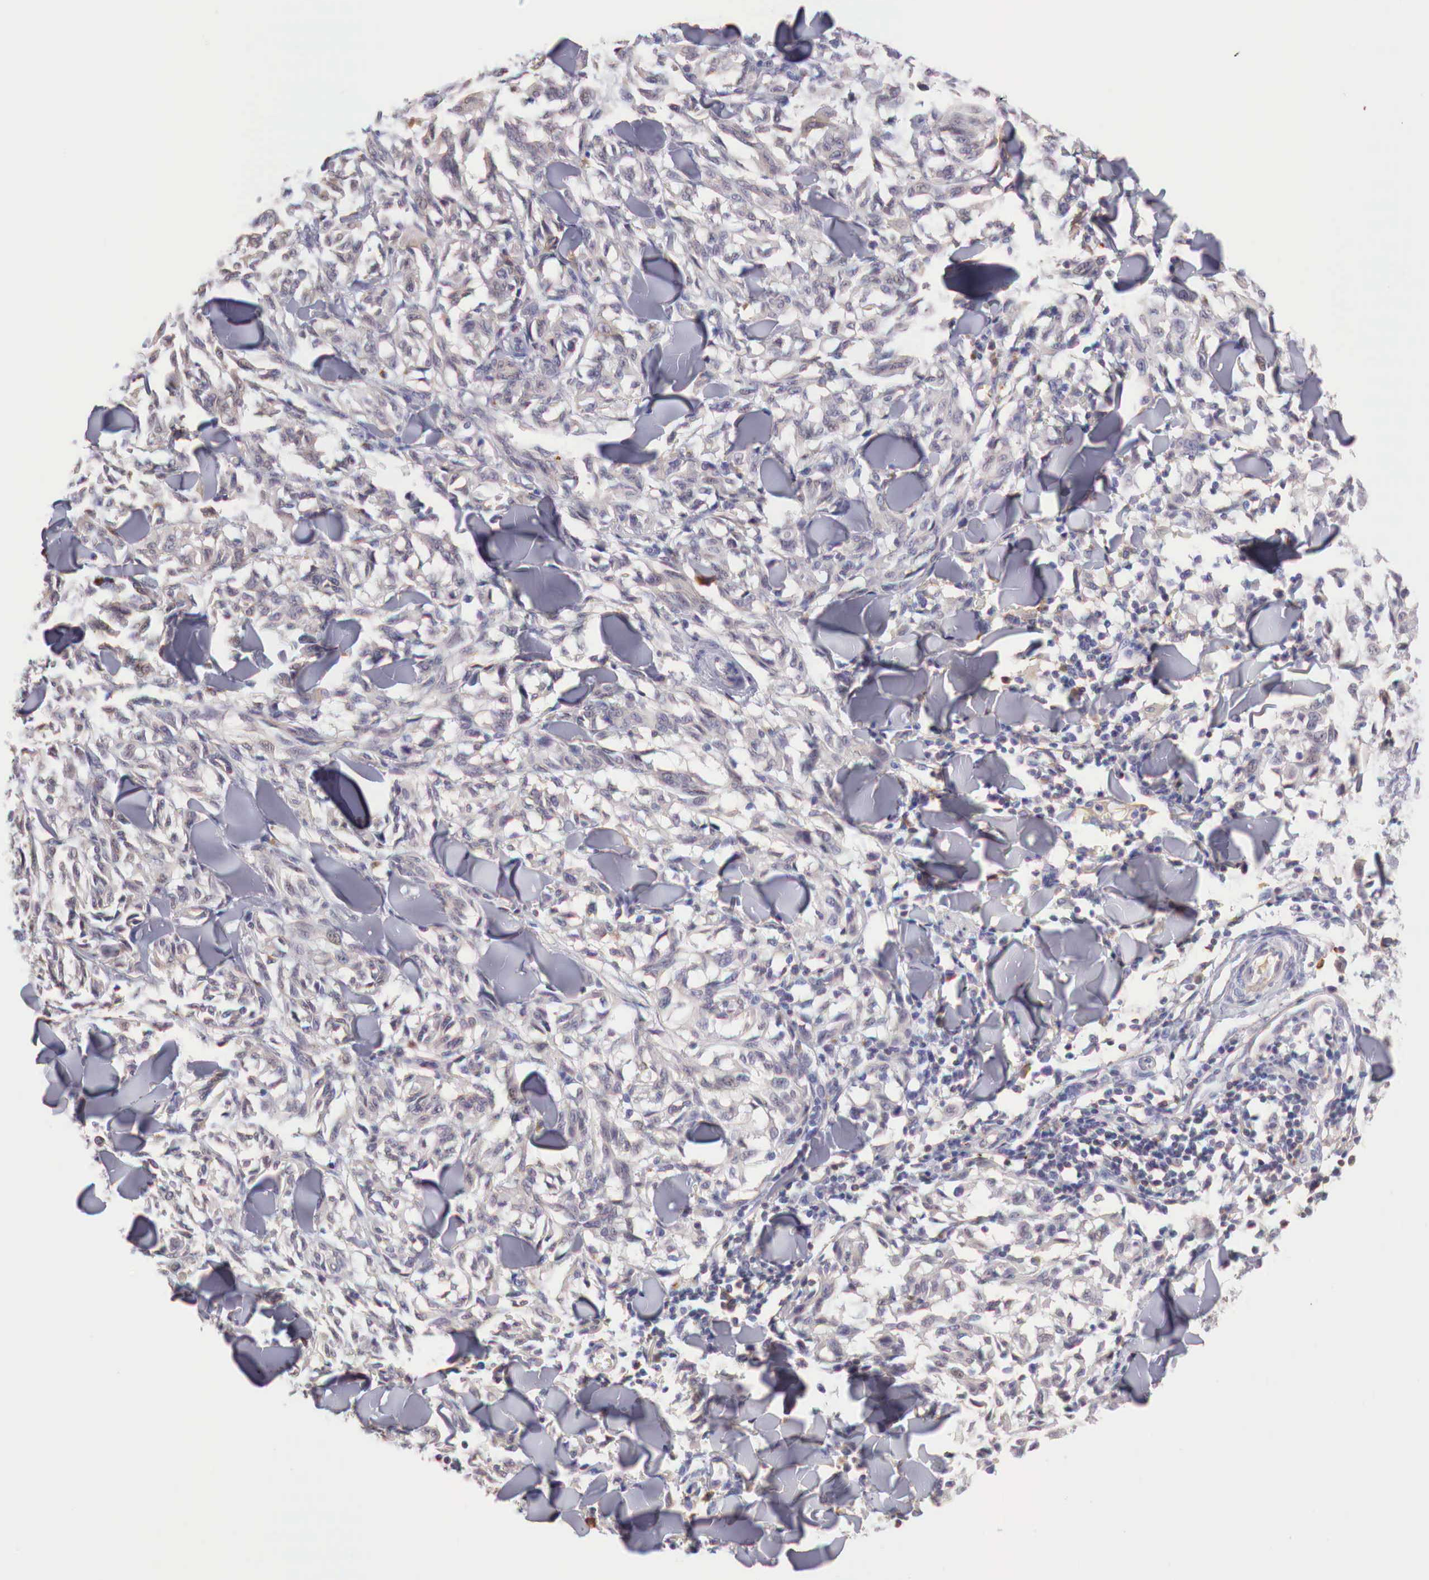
{"staining": {"intensity": "negative", "quantity": "none", "location": "none"}, "tissue": "melanoma", "cell_type": "Tumor cells", "image_type": "cancer", "snomed": [{"axis": "morphology", "description": "Malignant melanoma, NOS"}, {"axis": "topography", "description": "Skin"}], "caption": "Malignant melanoma stained for a protein using immunohistochemistry (IHC) exhibits no expression tumor cells.", "gene": "XPNPEP2", "patient": {"sex": "male", "age": 54}}